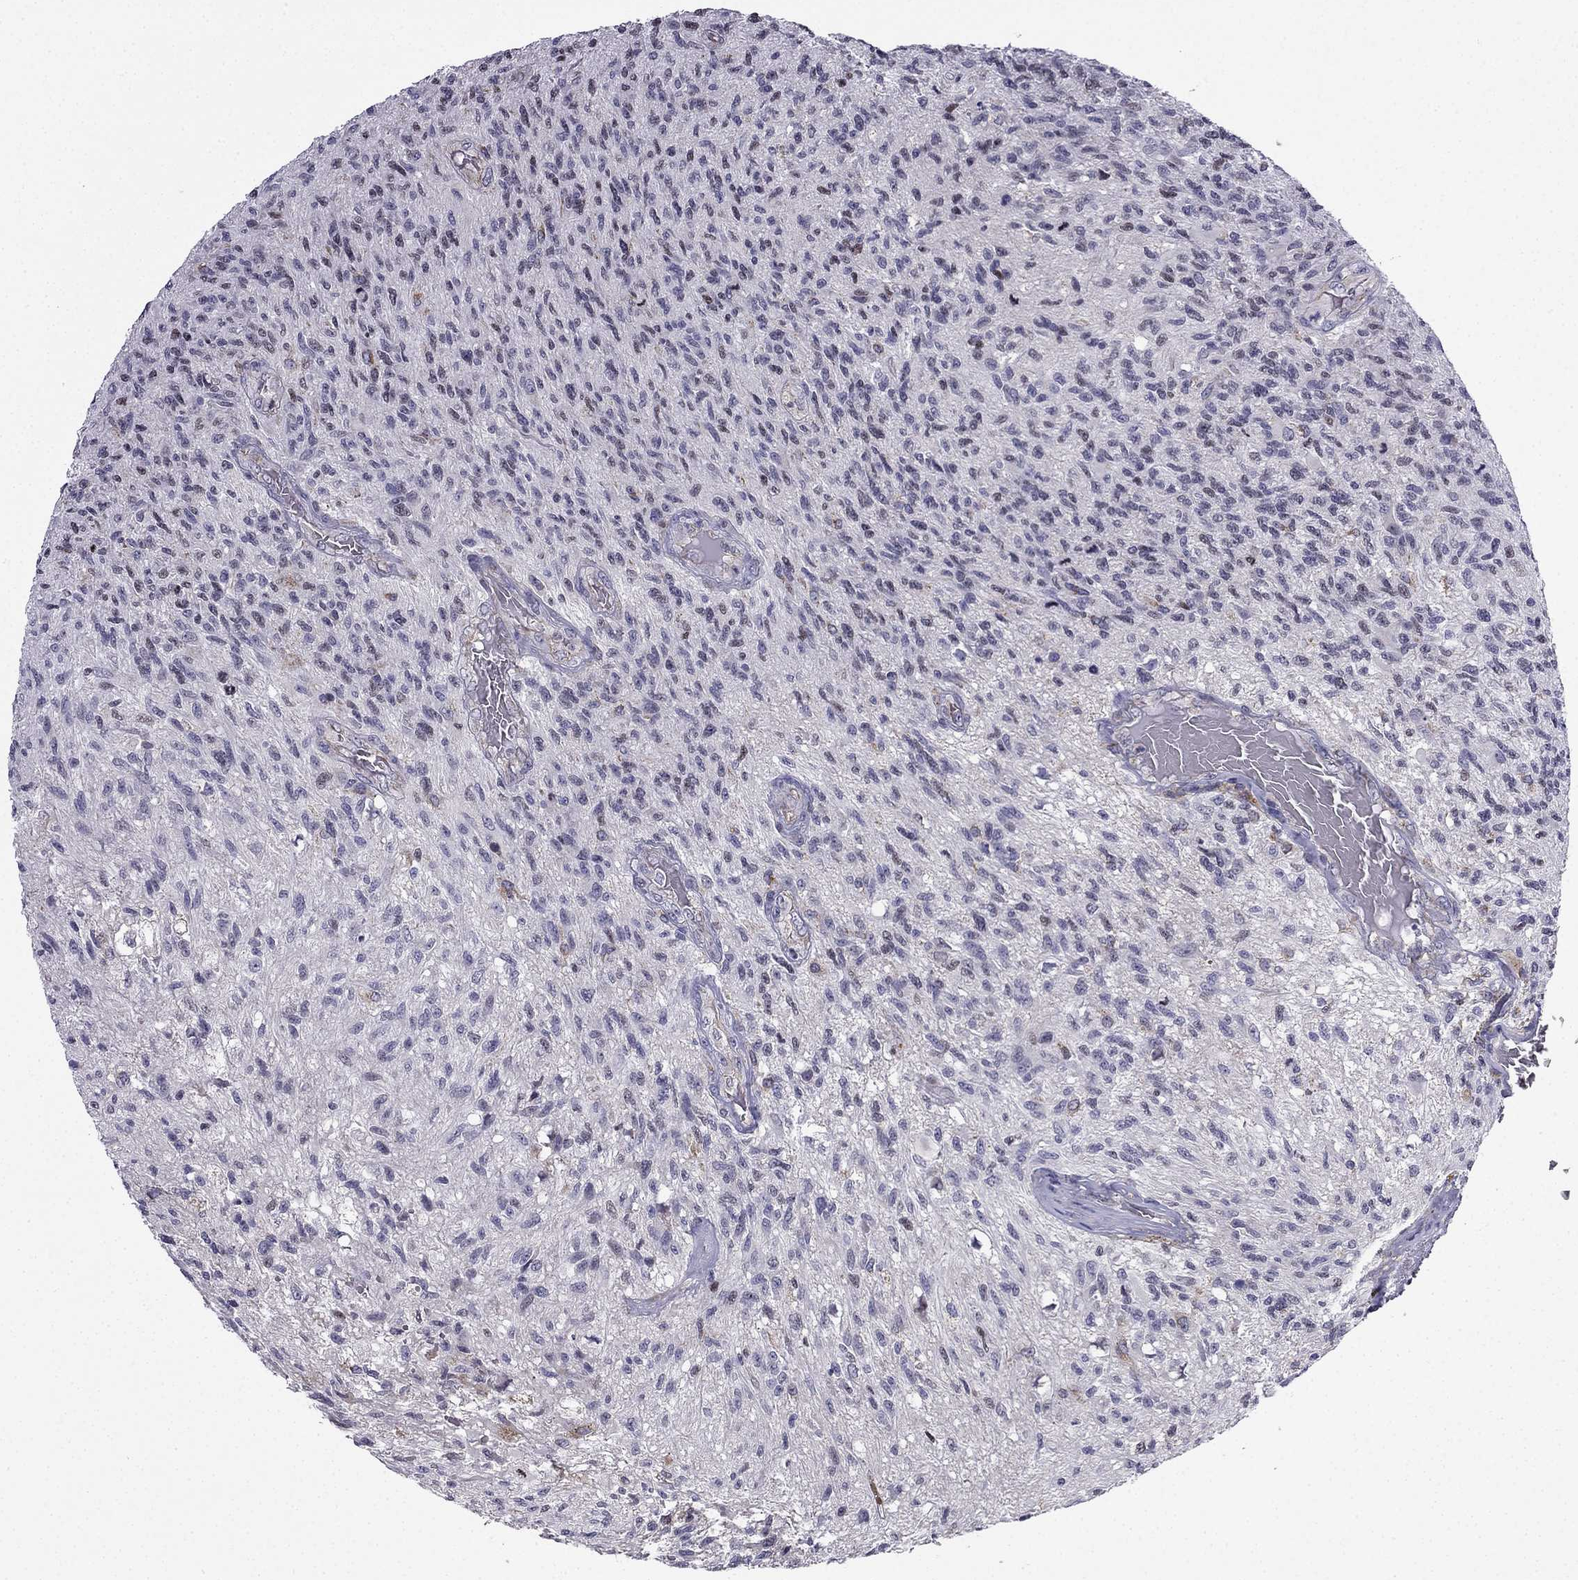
{"staining": {"intensity": "negative", "quantity": "none", "location": "none"}, "tissue": "glioma", "cell_type": "Tumor cells", "image_type": "cancer", "snomed": [{"axis": "morphology", "description": "Glioma, malignant, High grade"}, {"axis": "topography", "description": "Brain"}], "caption": "IHC of glioma displays no staining in tumor cells. The staining was performed using DAB (3,3'-diaminobenzidine) to visualize the protein expression in brown, while the nuclei were stained in blue with hematoxylin (Magnification: 20x).", "gene": "SLC6A2", "patient": {"sex": "male", "age": 56}}